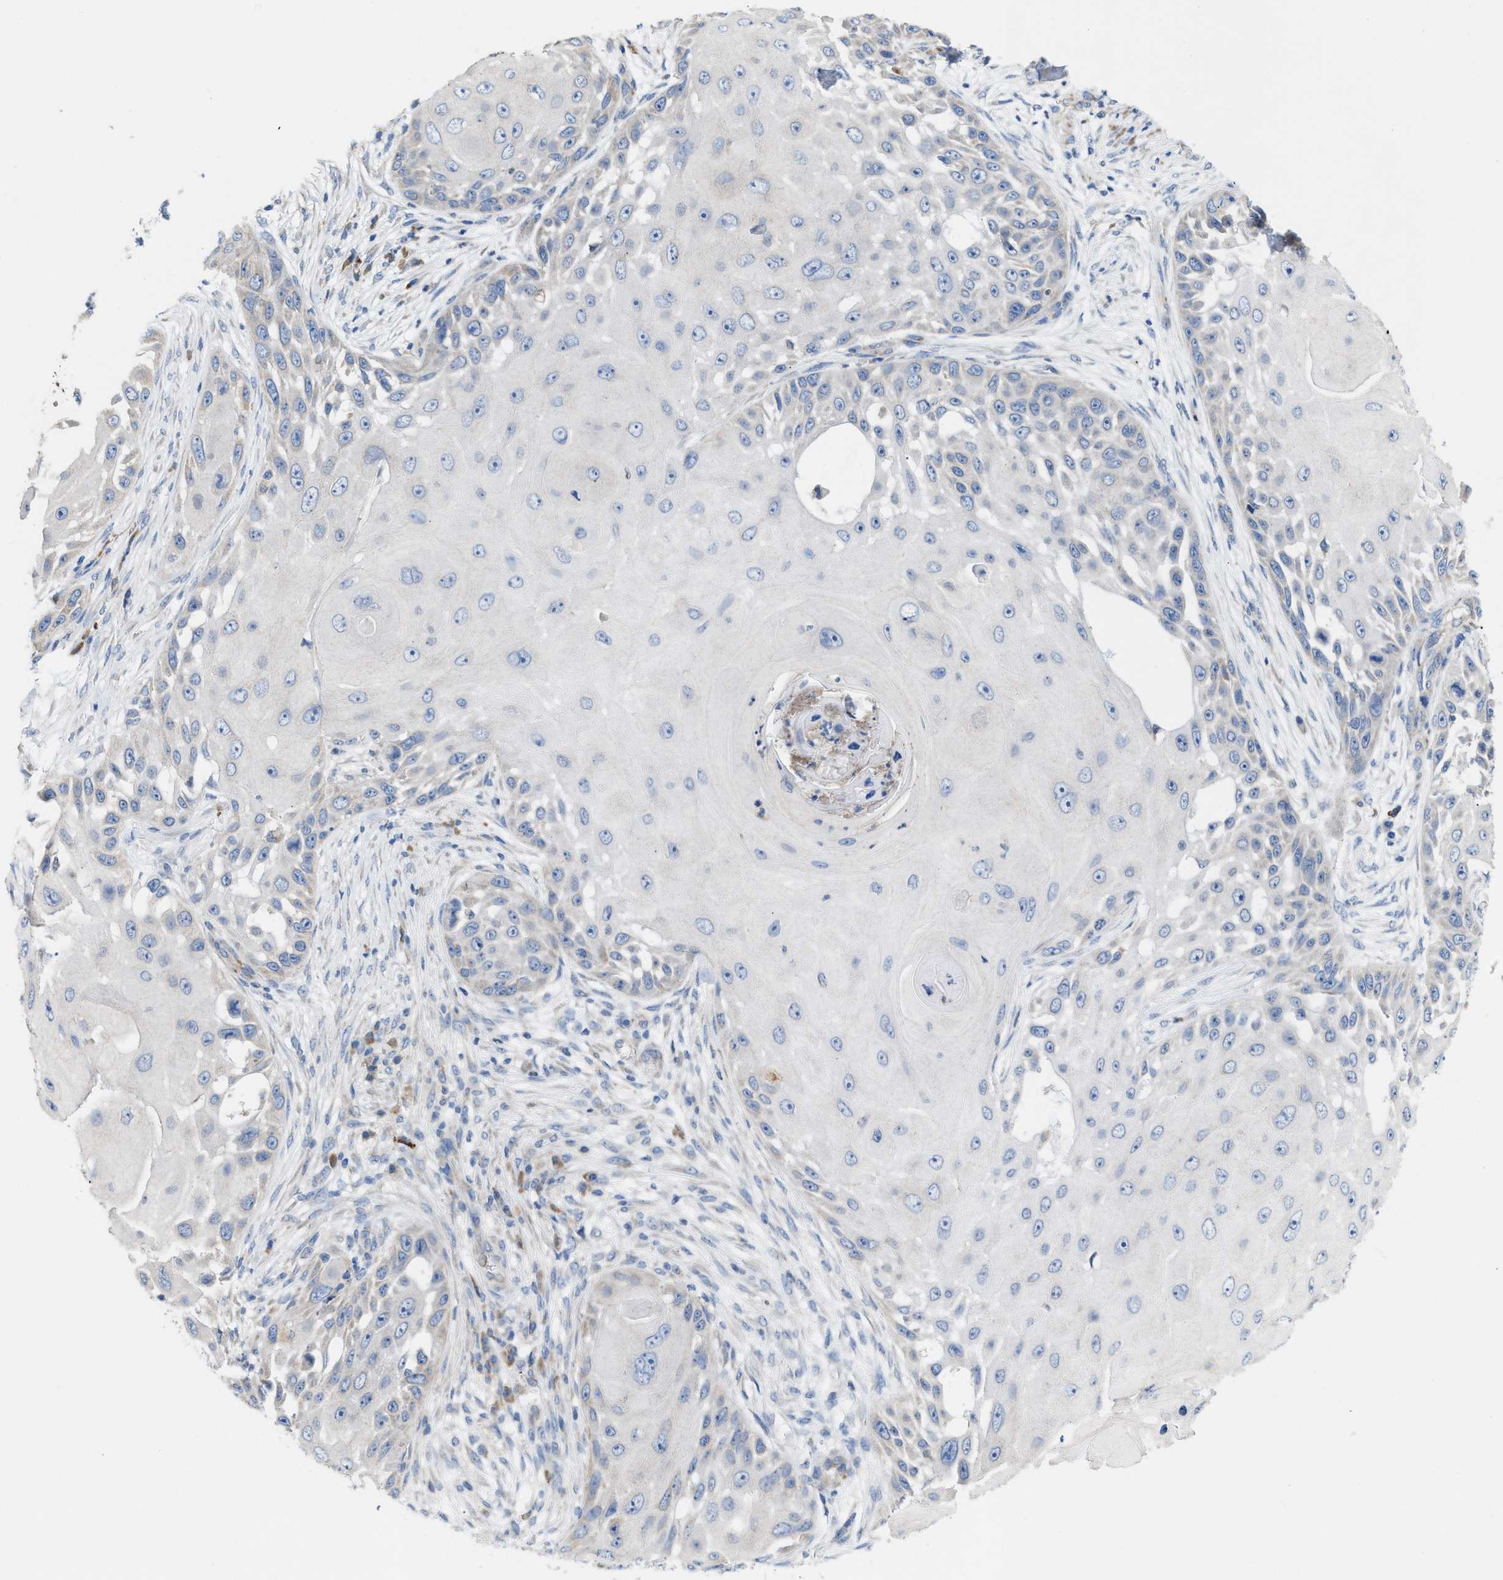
{"staining": {"intensity": "negative", "quantity": "none", "location": "none"}, "tissue": "skin cancer", "cell_type": "Tumor cells", "image_type": "cancer", "snomed": [{"axis": "morphology", "description": "Squamous cell carcinoma, NOS"}, {"axis": "topography", "description": "Skin"}], "caption": "Tumor cells show no significant protein staining in skin cancer. (Stains: DAB (3,3'-diaminobenzidine) IHC with hematoxylin counter stain, Microscopy: brightfield microscopy at high magnification).", "gene": "DYNC2I1", "patient": {"sex": "female", "age": 44}}